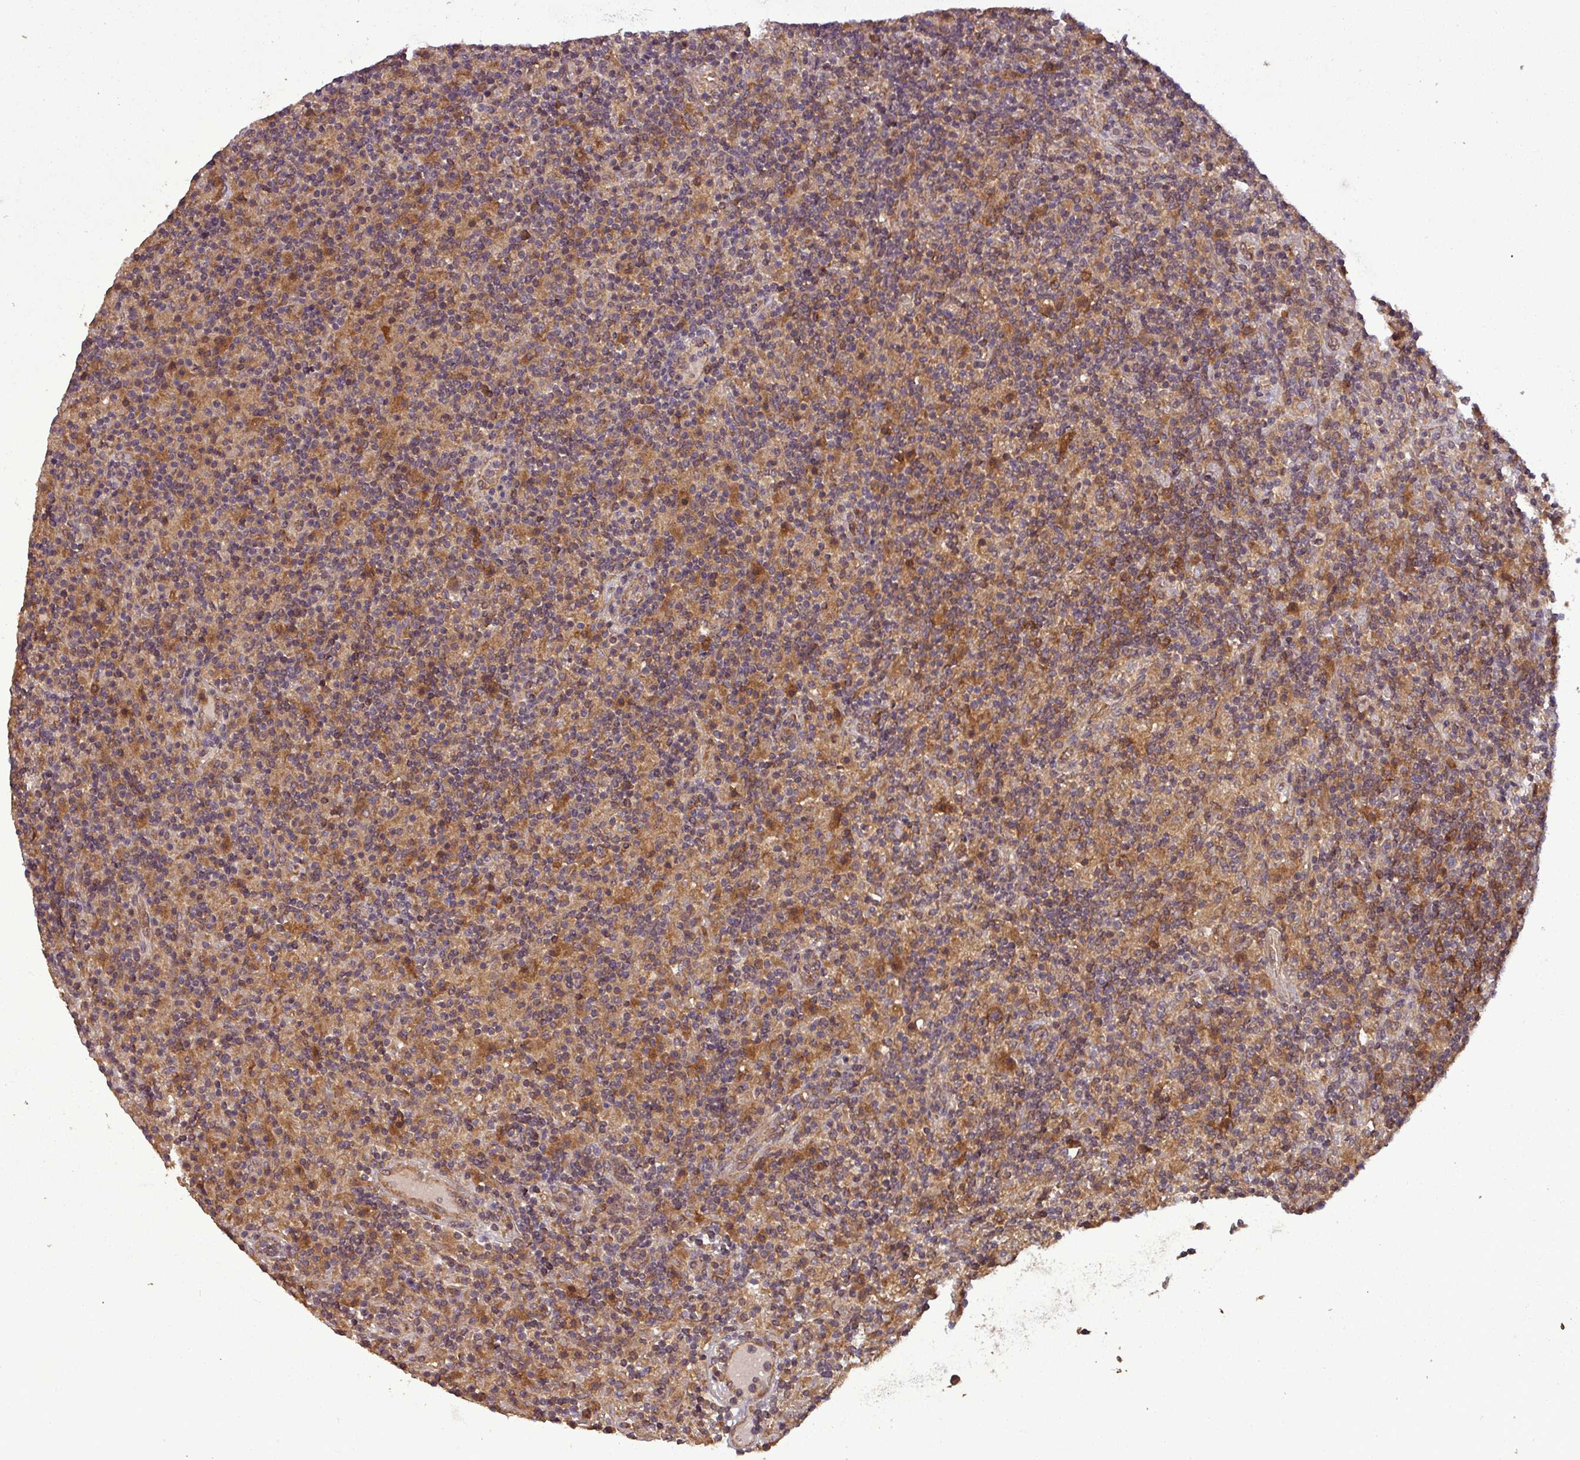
{"staining": {"intensity": "moderate", "quantity": ">75%", "location": "cytoplasmic/membranous"}, "tissue": "lymphoma", "cell_type": "Tumor cells", "image_type": "cancer", "snomed": [{"axis": "morphology", "description": "Hodgkin's disease, NOS"}, {"axis": "topography", "description": "Lymph node"}], "caption": "Hodgkin's disease stained with a brown dye shows moderate cytoplasmic/membranous positive expression in about >75% of tumor cells.", "gene": "NT5C3A", "patient": {"sex": "male", "age": 70}}